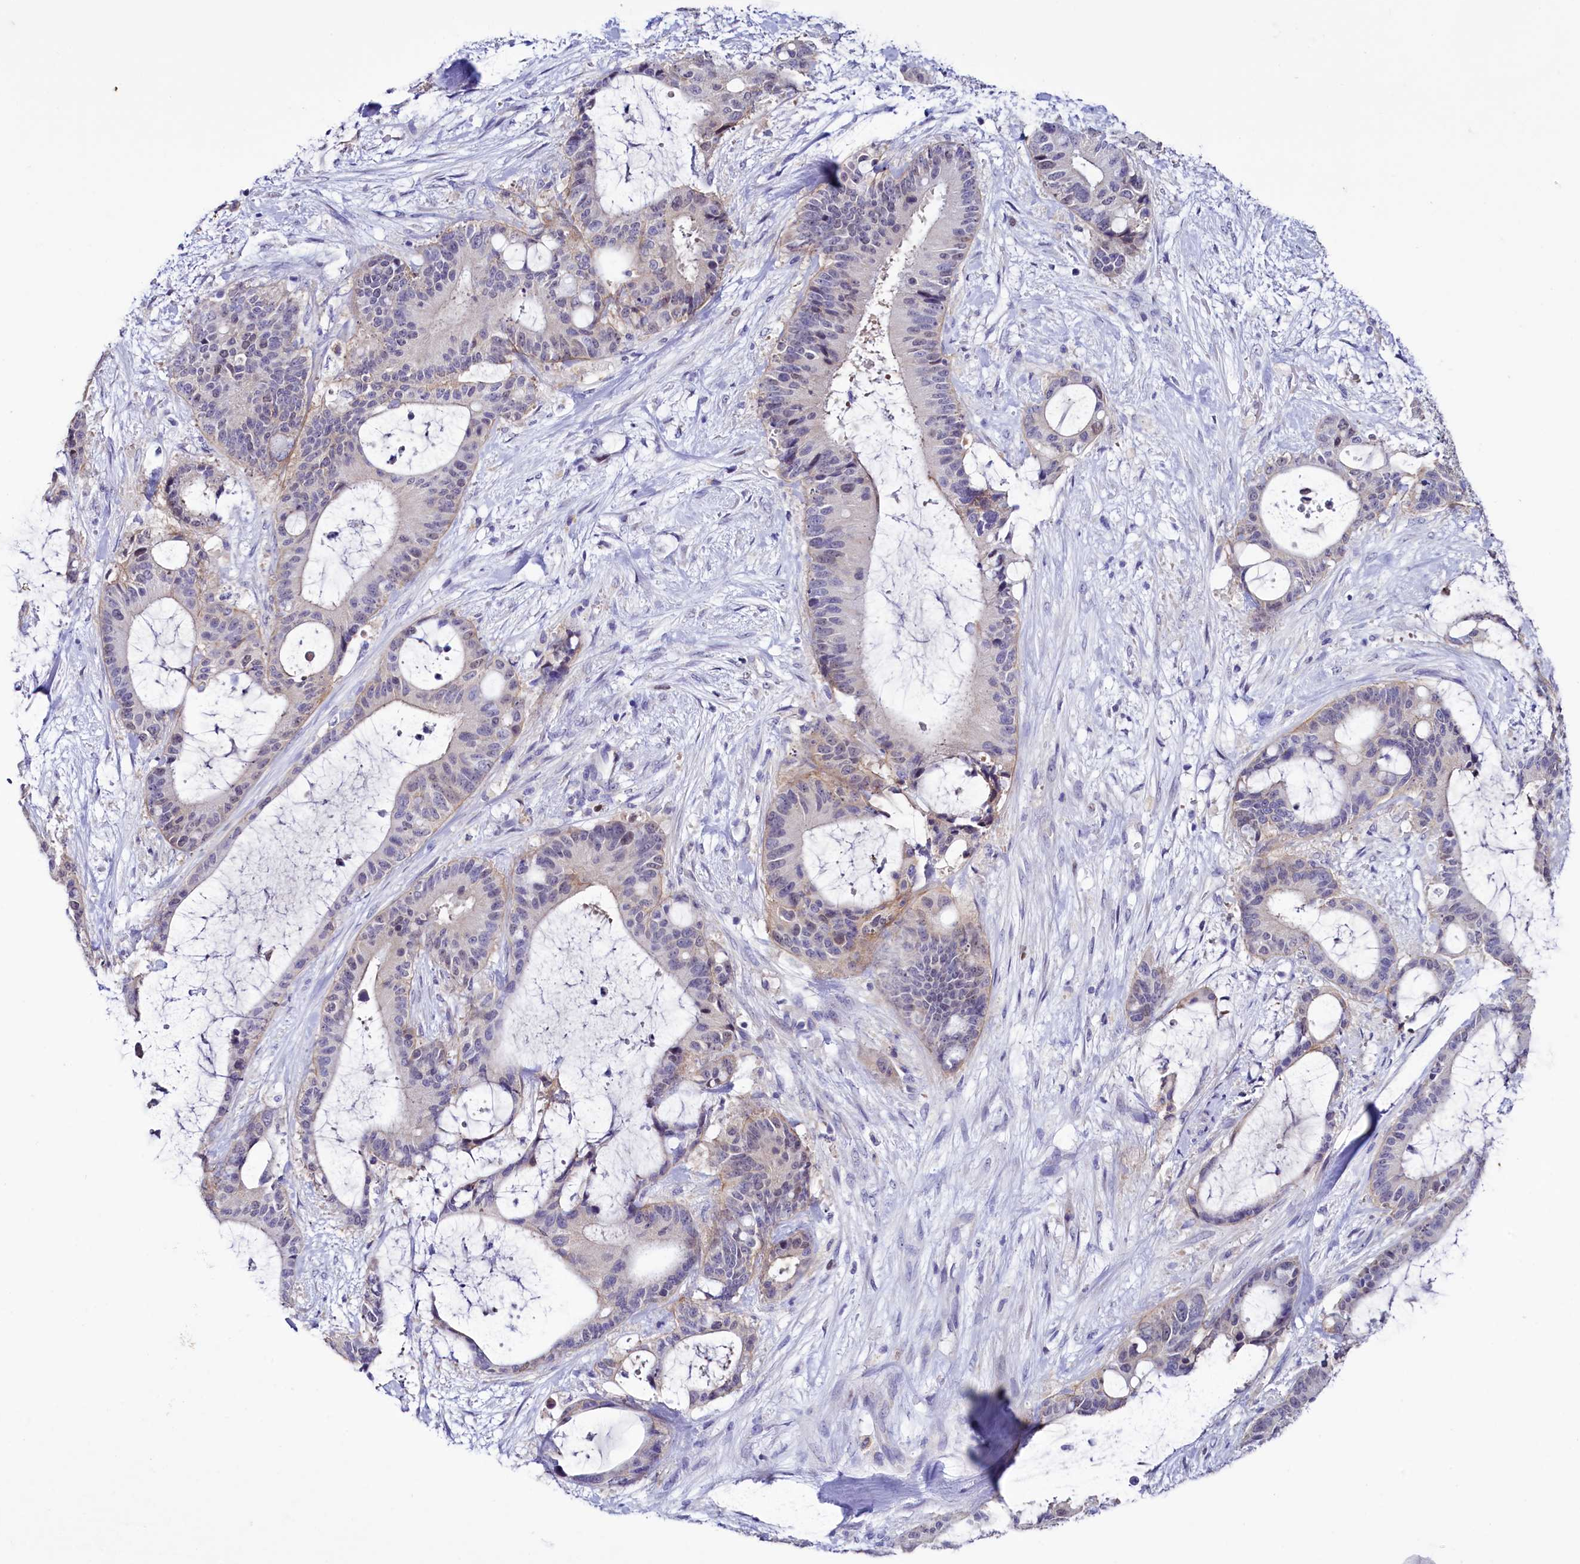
{"staining": {"intensity": "negative", "quantity": "none", "location": "none"}, "tissue": "liver cancer", "cell_type": "Tumor cells", "image_type": "cancer", "snomed": [{"axis": "morphology", "description": "Normal tissue, NOS"}, {"axis": "morphology", "description": "Cholangiocarcinoma"}, {"axis": "topography", "description": "Liver"}, {"axis": "topography", "description": "Peripheral nerve tissue"}], "caption": "Liver cholangiocarcinoma was stained to show a protein in brown. There is no significant staining in tumor cells.", "gene": "FAM111B", "patient": {"sex": "female", "age": 73}}